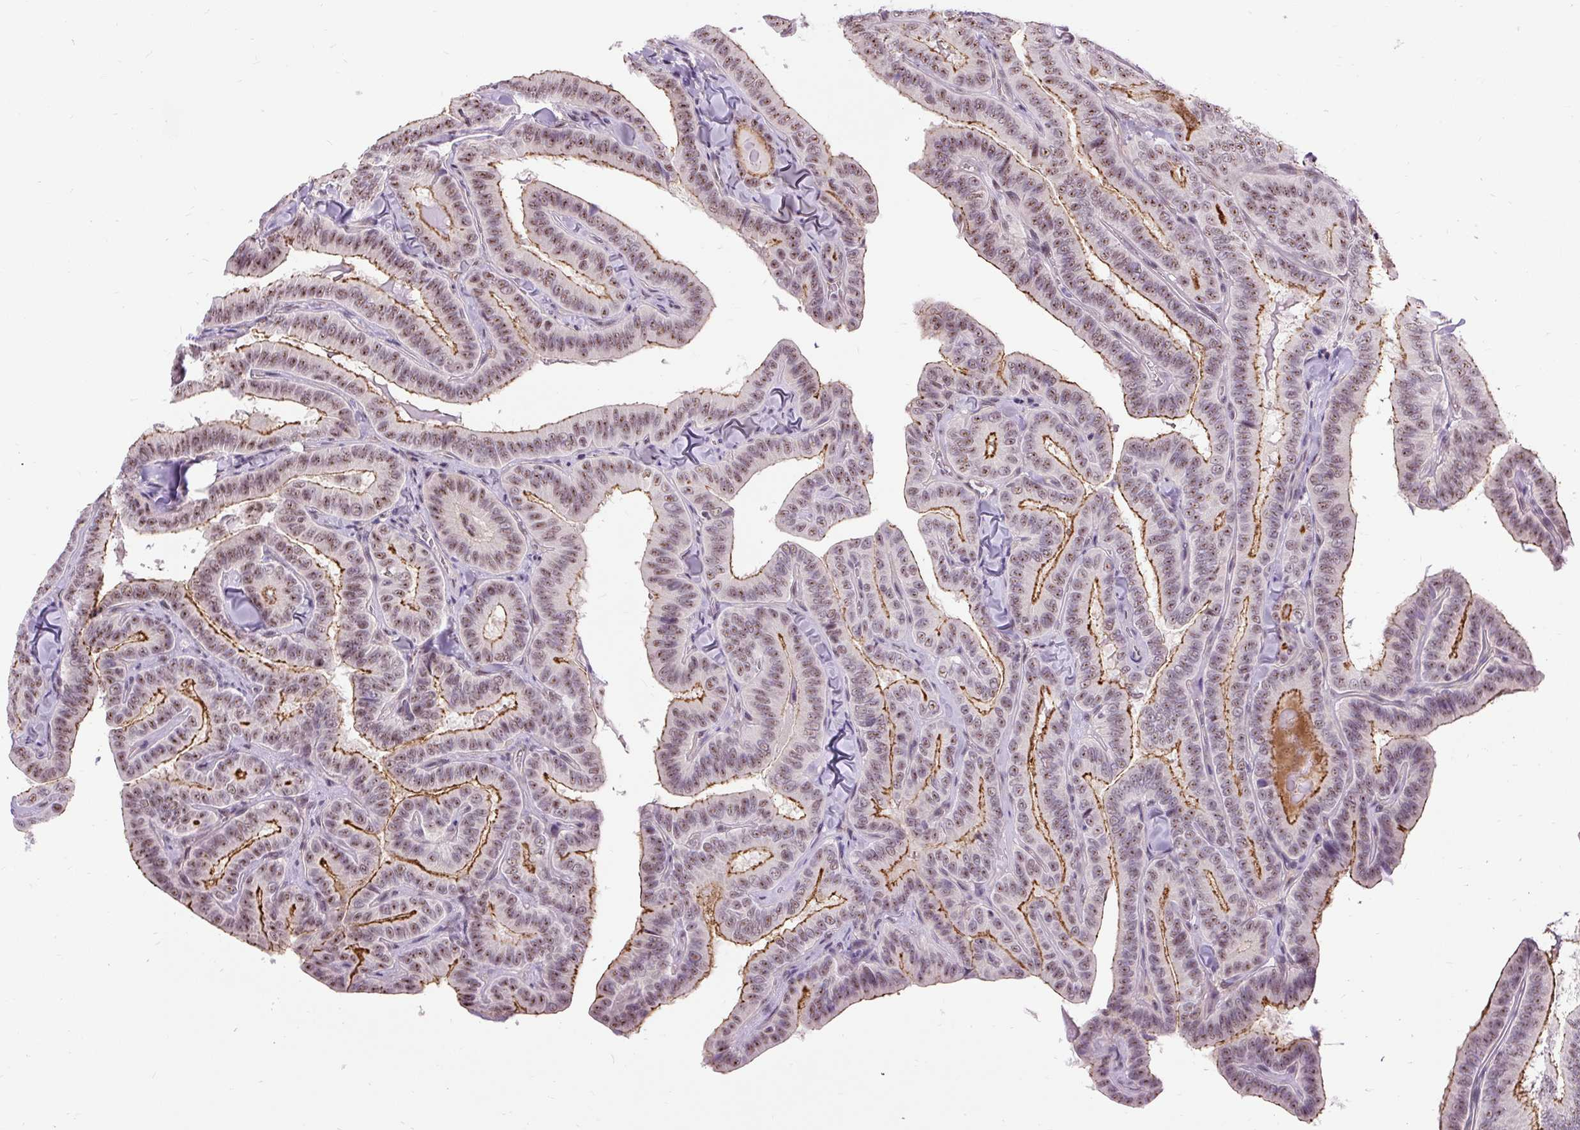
{"staining": {"intensity": "strong", "quantity": "25%-75%", "location": "cytoplasmic/membranous,nuclear"}, "tissue": "thyroid cancer", "cell_type": "Tumor cells", "image_type": "cancer", "snomed": [{"axis": "morphology", "description": "Papillary adenocarcinoma, NOS"}, {"axis": "topography", "description": "Thyroid gland"}], "caption": "Immunohistochemical staining of human thyroid cancer (papillary adenocarcinoma) demonstrates high levels of strong cytoplasmic/membranous and nuclear staining in about 25%-75% of tumor cells. Nuclei are stained in blue.", "gene": "SMC5", "patient": {"sex": "male", "age": 61}}